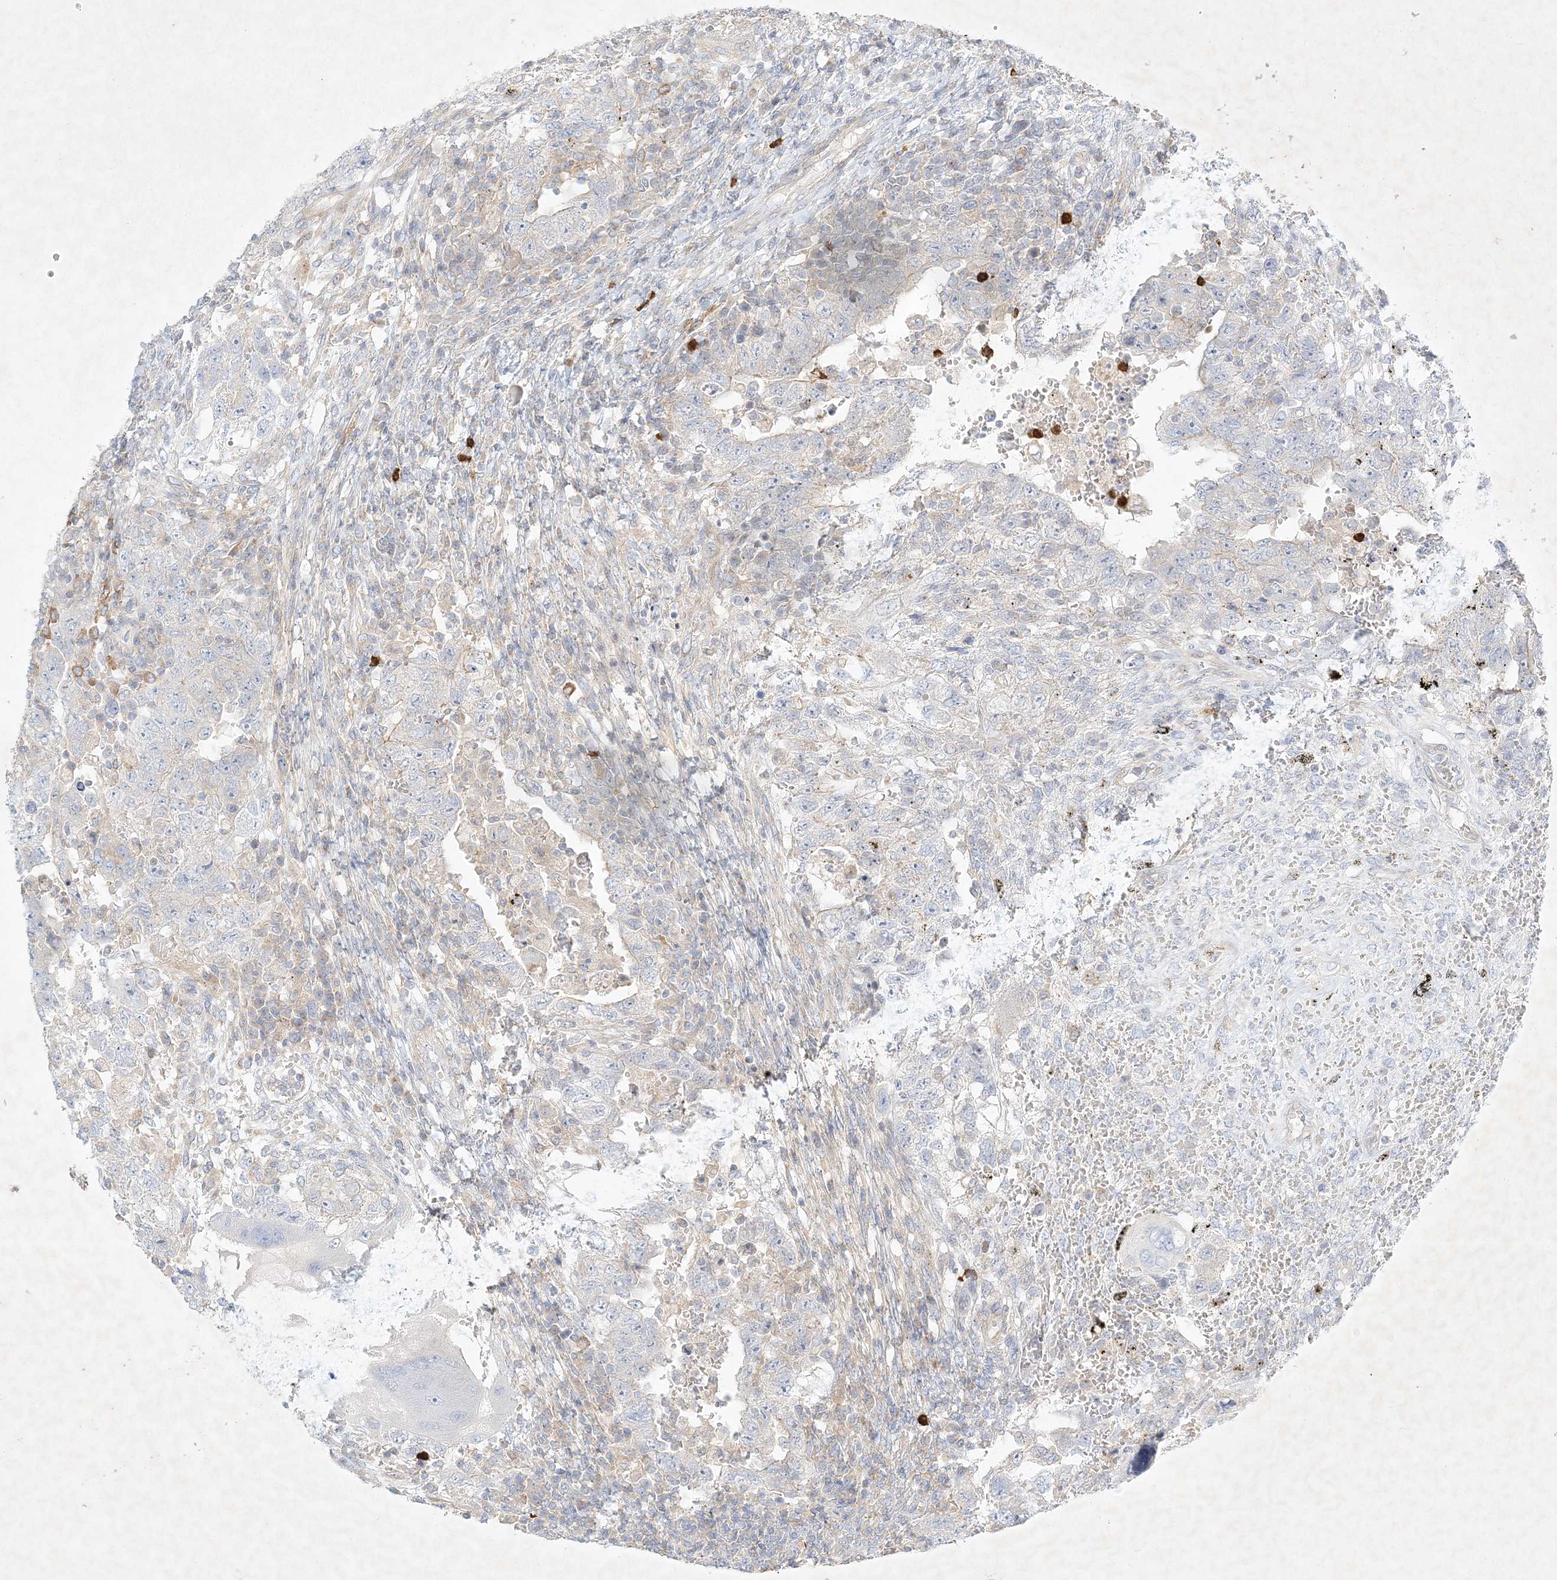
{"staining": {"intensity": "negative", "quantity": "none", "location": "none"}, "tissue": "testis cancer", "cell_type": "Tumor cells", "image_type": "cancer", "snomed": [{"axis": "morphology", "description": "Carcinoma, Embryonal, NOS"}, {"axis": "topography", "description": "Testis"}], "caption": "This is a photomicrograph of IHC staining of testis cancer (embryonal carcinoma), which shows no expression in tumor cells. (Stains: DAB (3,3'-diaminobenzidine) IHC with hematoxylin counter stain, Microscopy: brightfield microscopy at high magnification).", "gene": "STK11IP", "patient": {"sex": "male", "age": 26}}